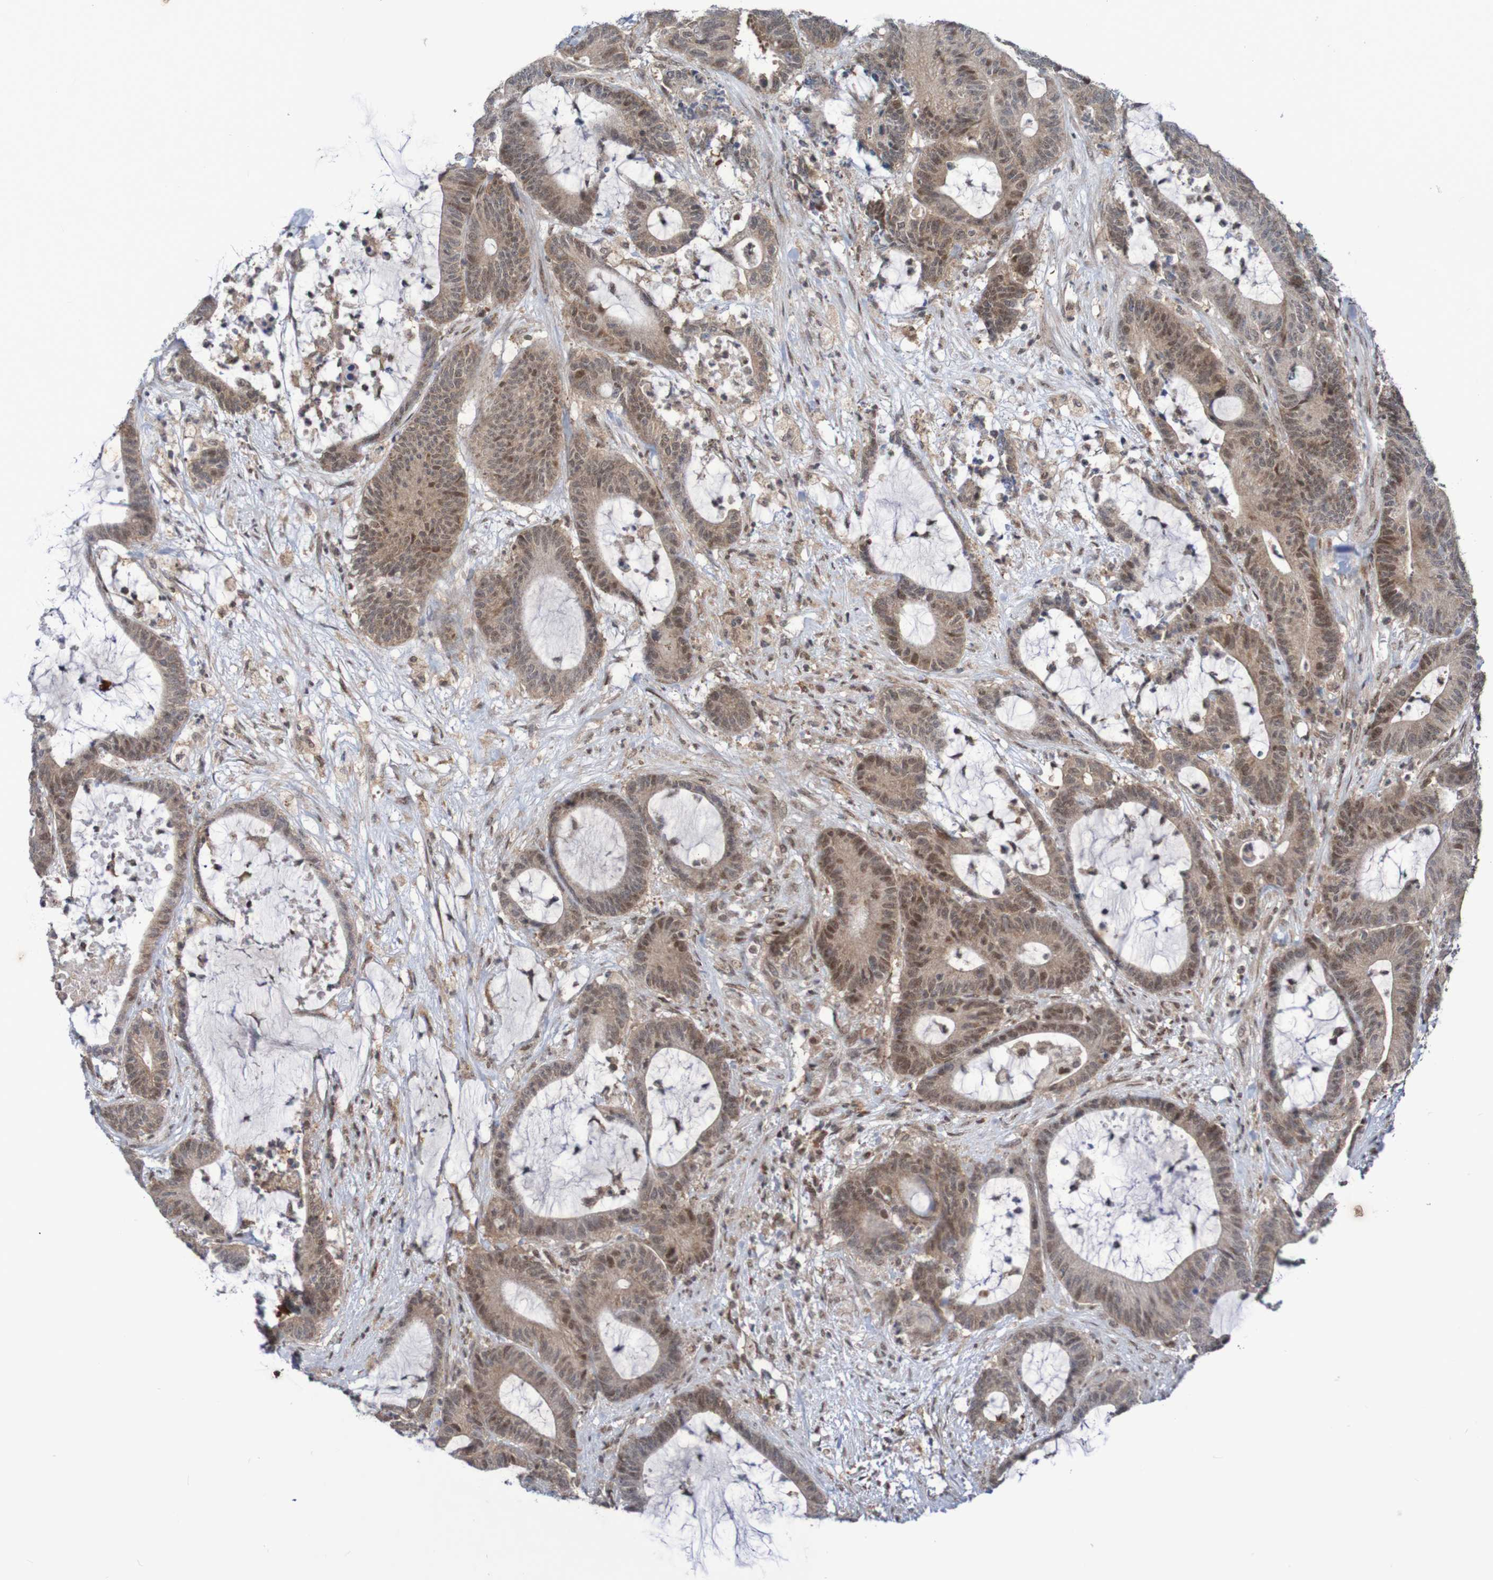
{"staining": {"intensity": "weak", "quantity": ">75%", "location": "cytoplasmic/membranous,nuclear"}, "tissue": "colorectal cancer", "cell_type": "Tumor cells", "image_type": "cancer", "snomed": [{"axis": "morphology", "description": "Adenocarcinoma, NOS"}, {"axis": "topography", "description": "Colon"}], "caption": "Protein expression by immunohistochemistry demonstrates weak cytoplasmic/membranous and nuclear expression in approximately >75% of tumor cells in colorectal adenocarcinoma.", "gene": "ITLN1", "patient": {"sex": "female", "age": 84}}